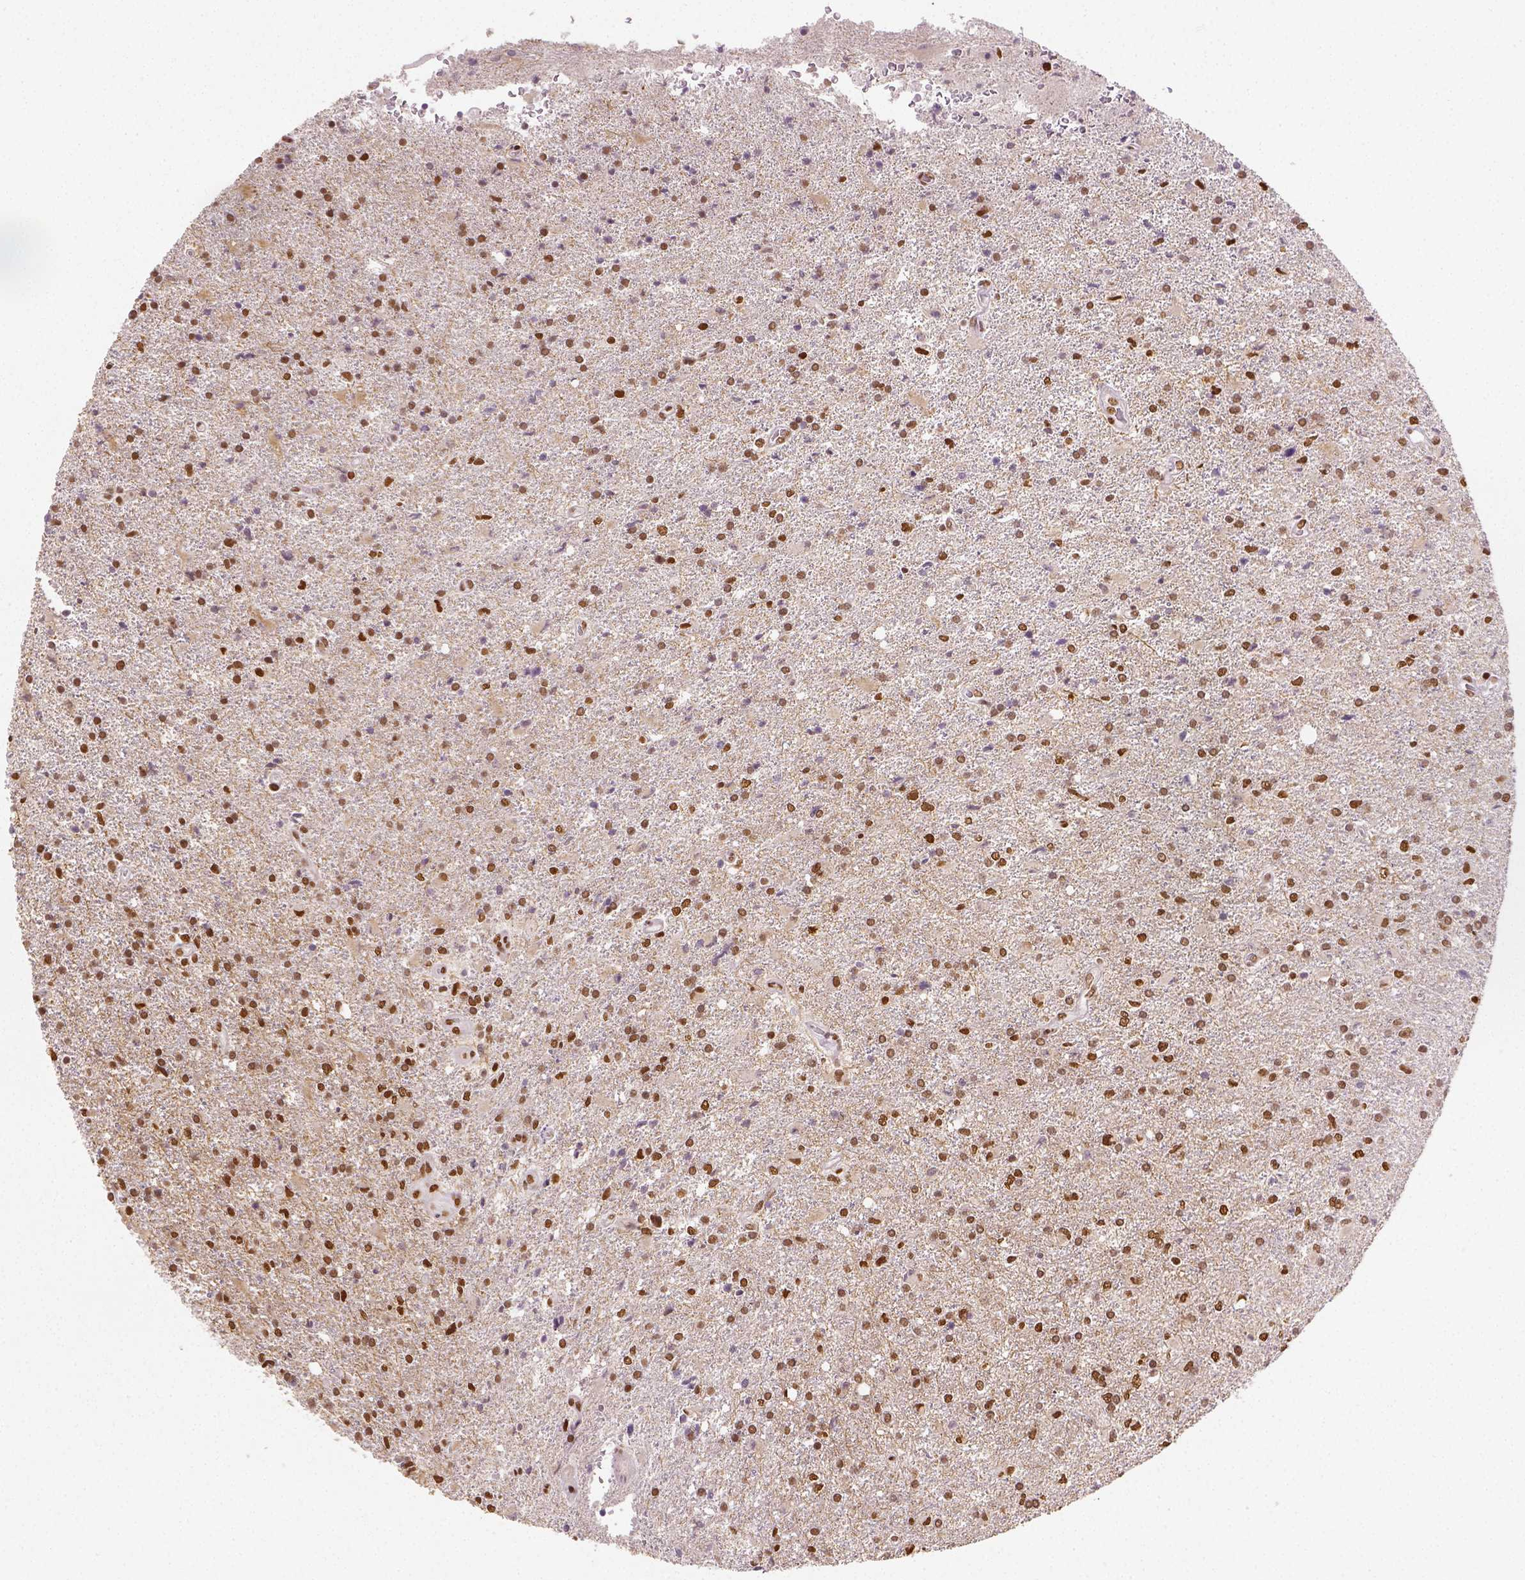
{"staining": {"intensity": "strong", "quantity": ">75%", "location": "nuclear"}, "tissue": "glioma", "cell_type": "Tumor cells", "image_type": "cancer", "snomed": [{"axis": "morphology", "description": "Glioma, malignant, High grade"}, {"axis": "topography", "description": "Cerebral cortex"}], "caption": "Immunohistochemistry (IHC) of glioma reveals high levels of strong nuclear expression in about >75% of tumor cells.", "gene": "FANCE", "patient": {"sex": "male", "age": 70}}